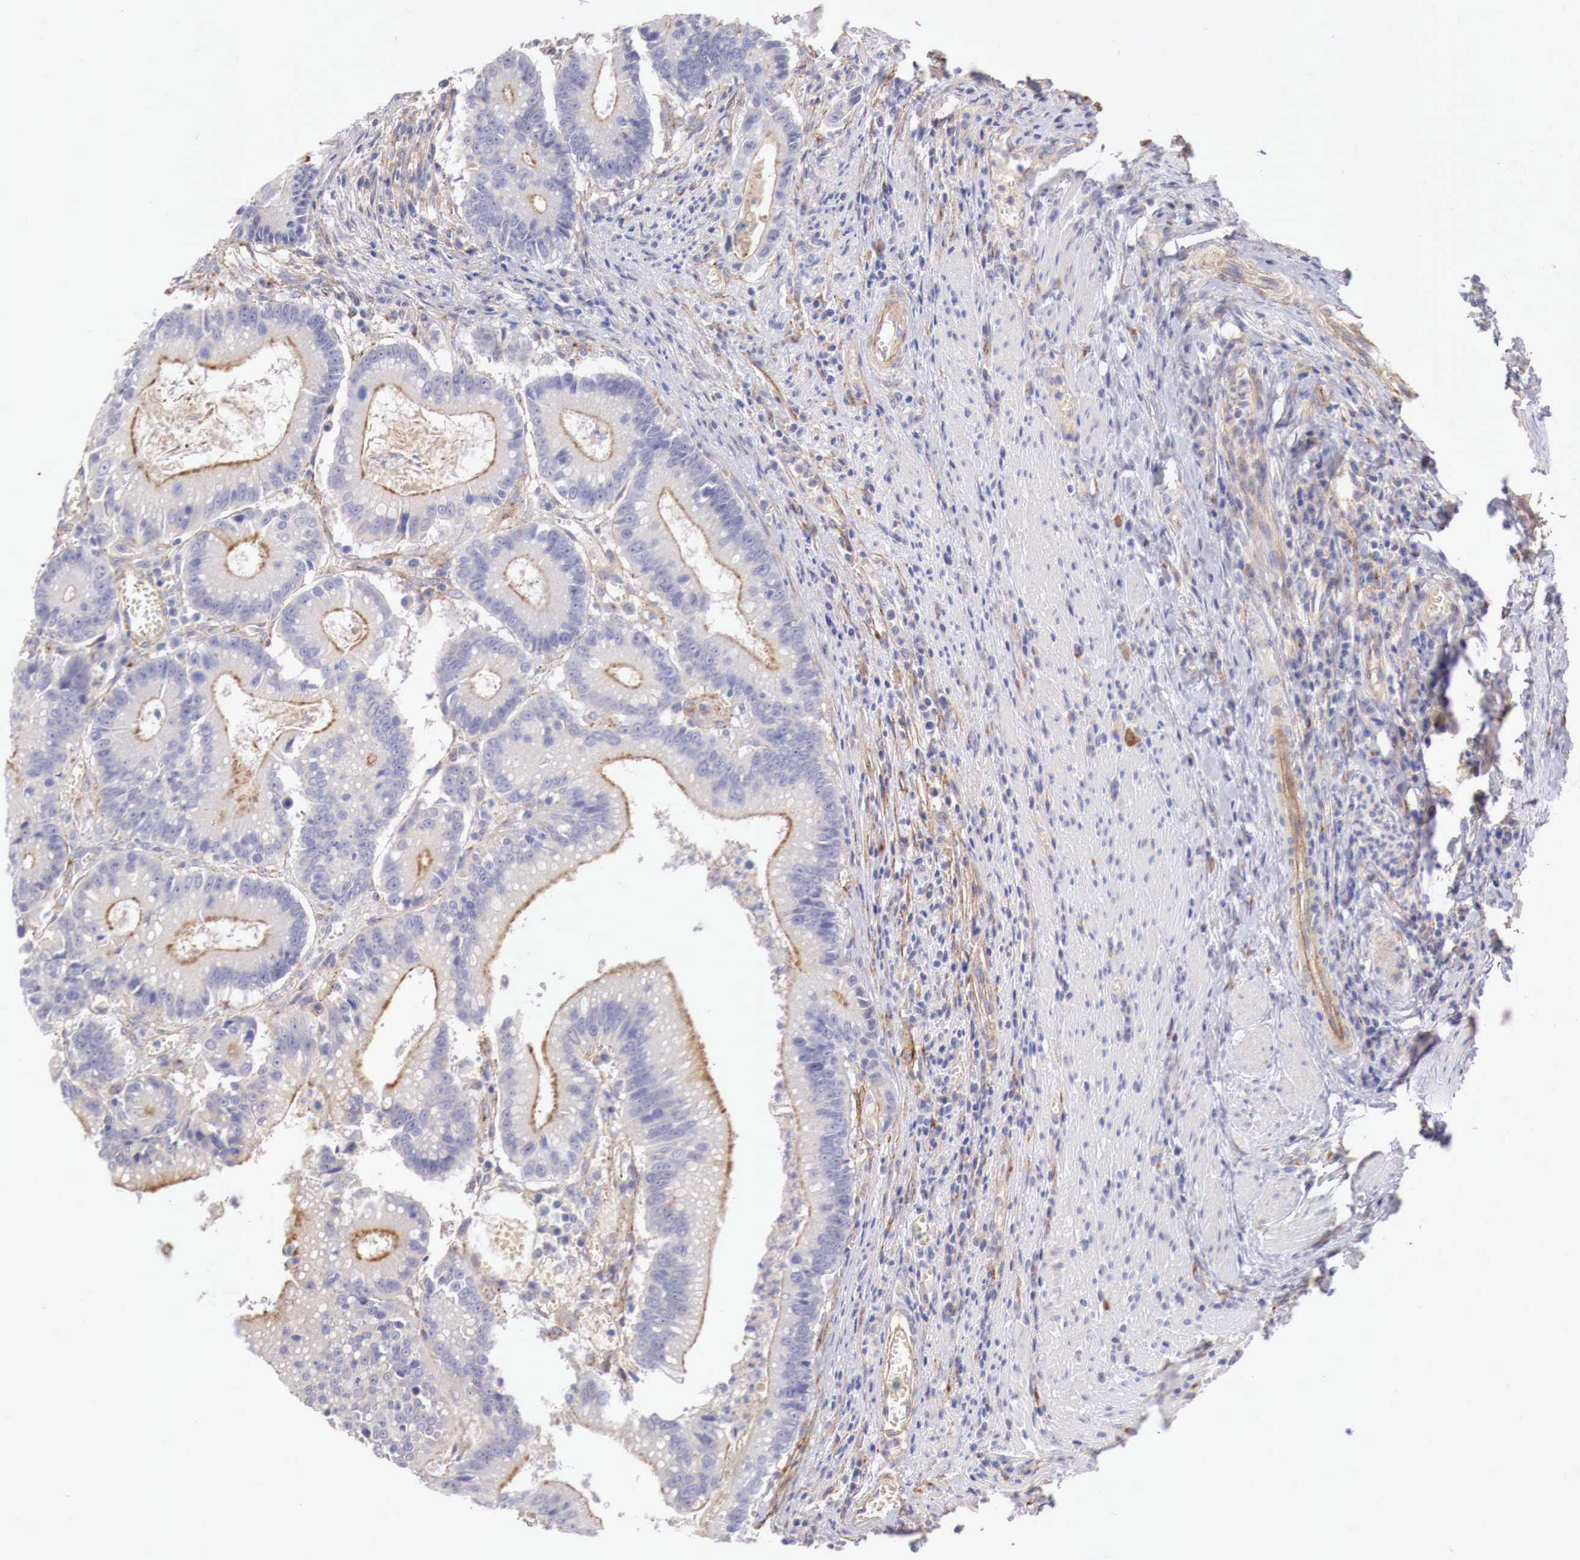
{"staining": {"intensity": "negative", "quantity": "none", "location": "none"}, "tissue": "colorectal cancer", "cell_type": "Tumor cells", "image_type": "cancer", "snomed": [{"axis": "morphology", "description": "Adenocarcinoma, NOS"}, {"axis": "topography", "description": "Rectum"}], "caption": "Tumor cells show no significant expression in colorectal cancer (adenocarcinoma). Nuclei are stained in blue.", "gene": "KLHDC7B", "patient": {"sex": "female", "age": 81}}